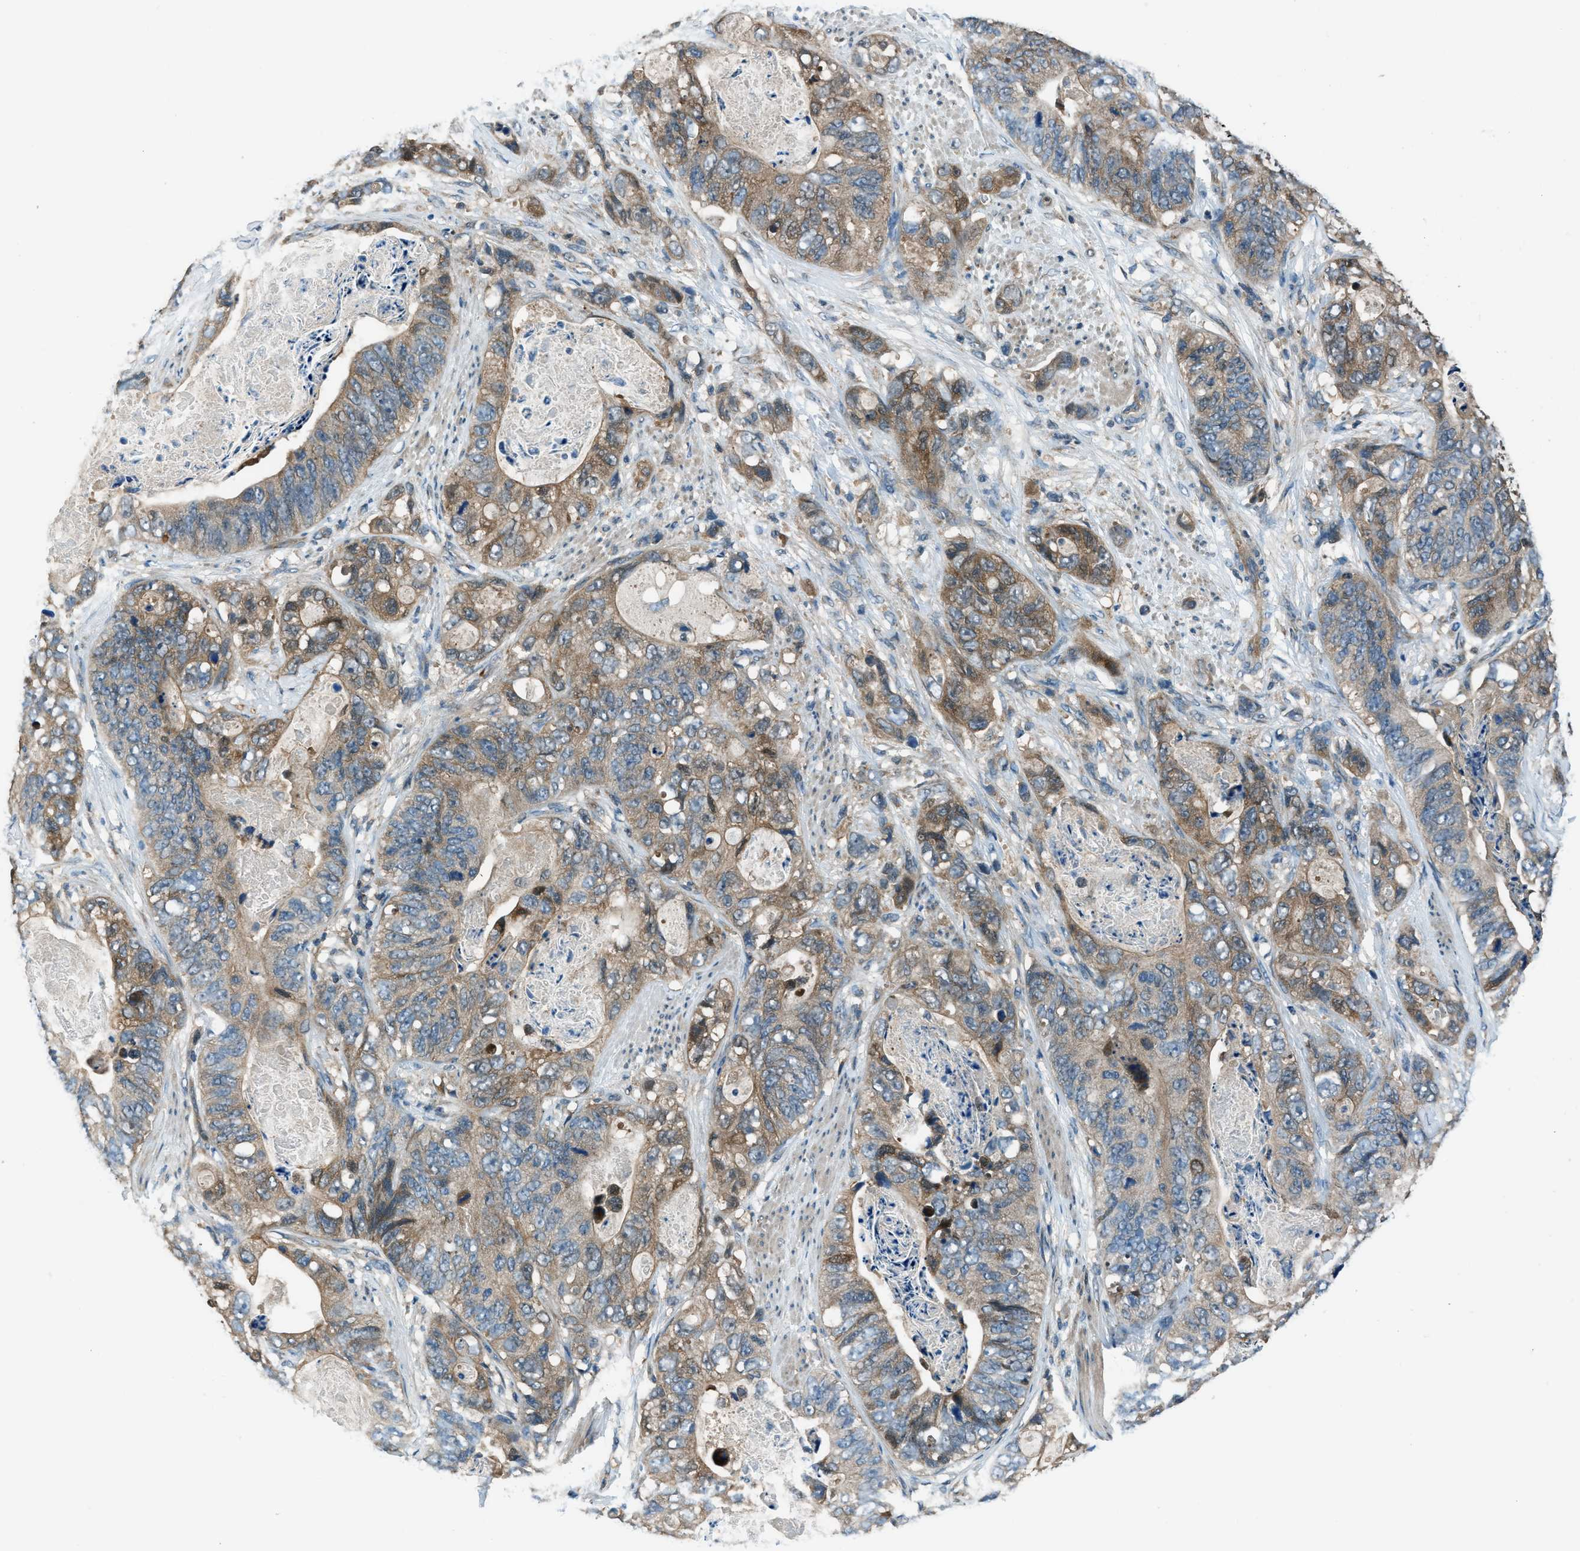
{"staining": {"intensity": "moderate", "quantity": ">75%", "location": "cytoplasmic/membranous"}, "tissue": "stomach cancer", "cell_type": "Tumor cells", "image_type": "cancer", "snomed": [{"axis": "morphology", "description": "Adenocarcinoma, NOS"}, {"axis": "topography", "description": "Stomach"}], "caption": "Immunohistochemistry (IHC) of stomach cancer (adenocarcinoma) reveals medium levels of moderate cytoplasmic/membranous expression in approximately >75% of tumor cells. The staining was performed using DAB (3,3'-diaminobenzidine) to visualize the protein expression in brown, while the nuclei were stained in blue with hematoxylin (Magnification: 20x).", "gene": "HEBP2", "patient": {"sex": "female", "age": 89}}